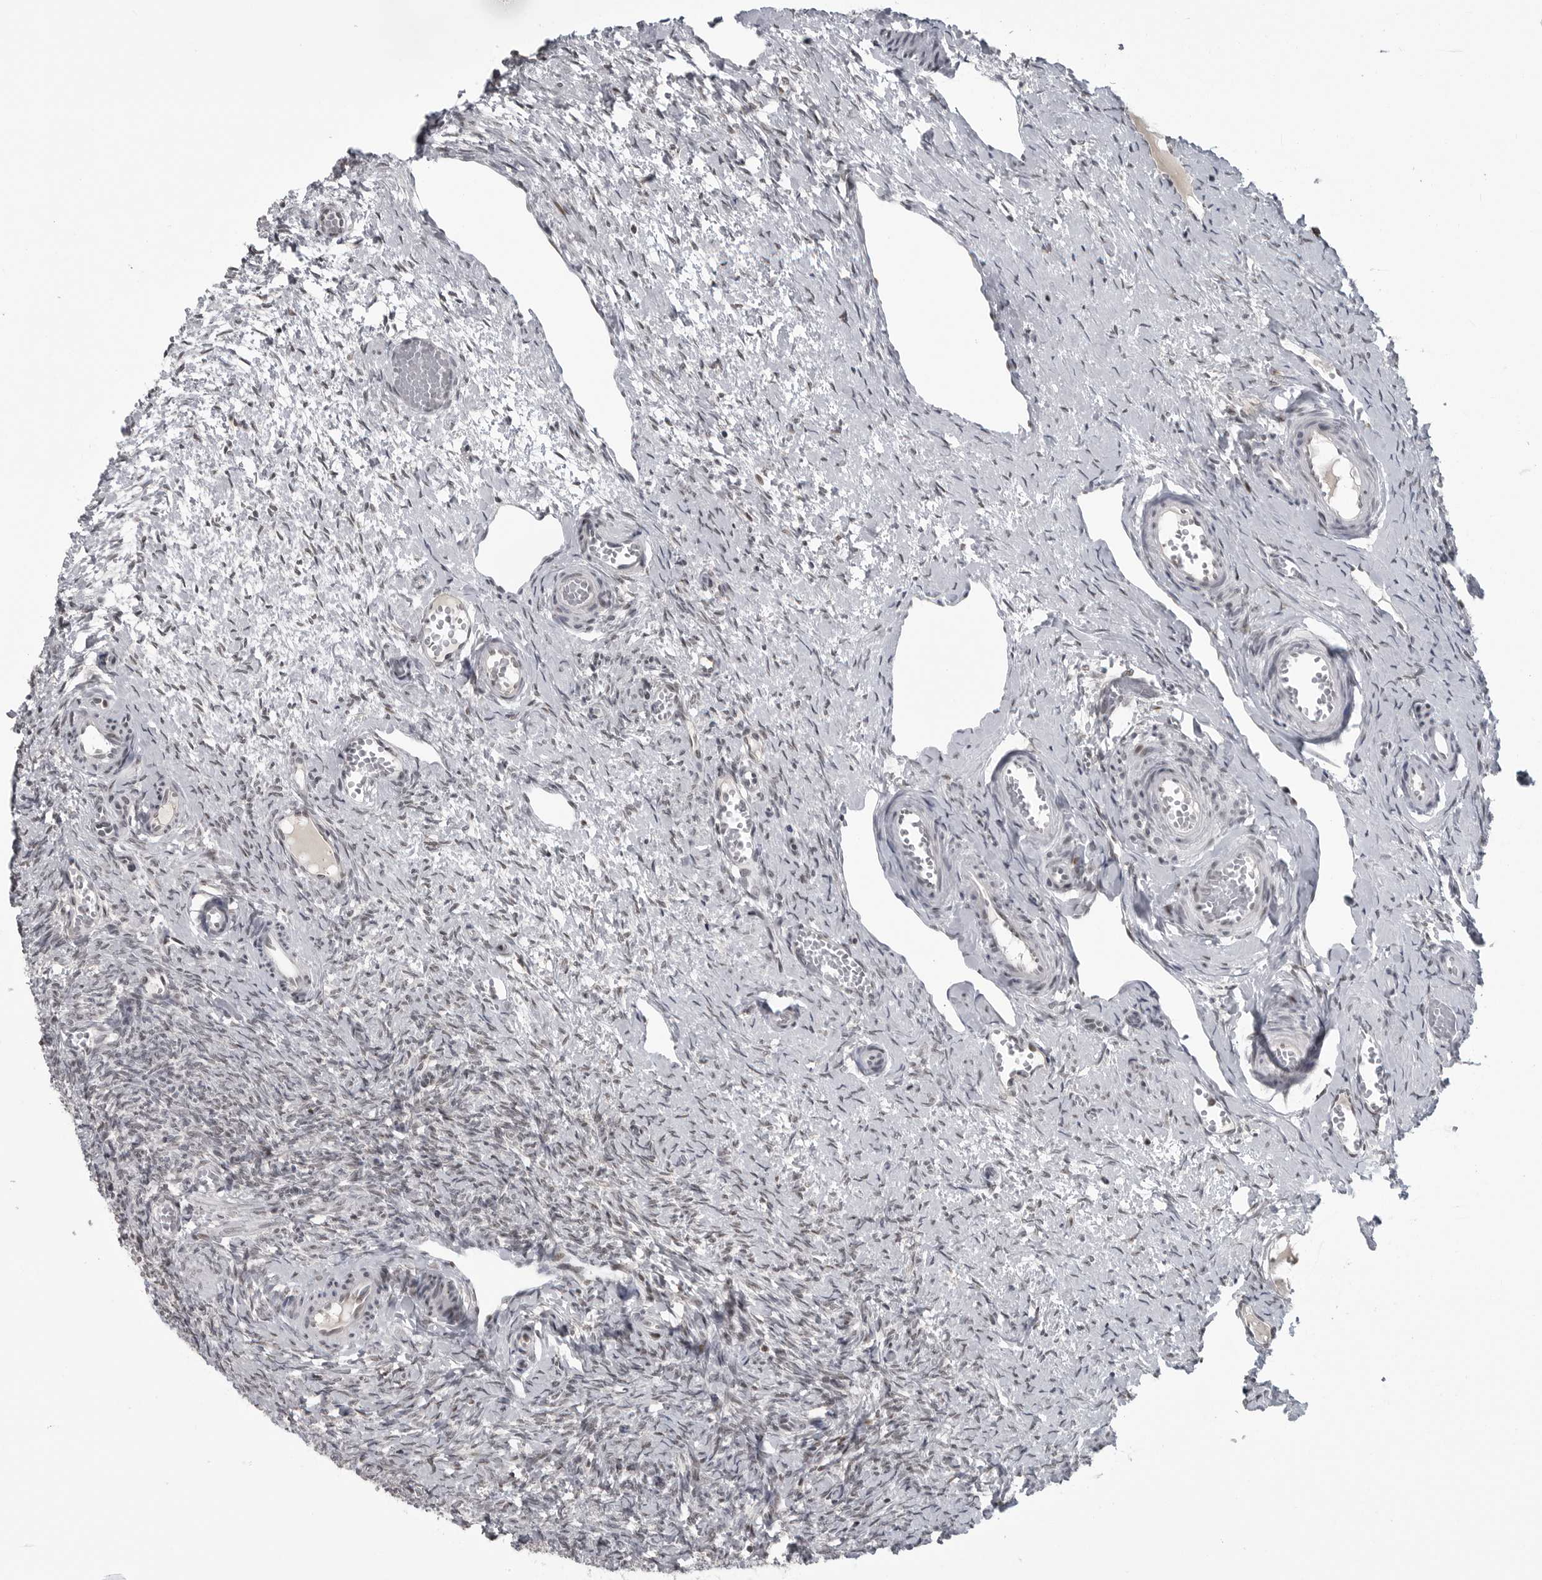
{"staining": {"intensity": "negative", "quantity": "none", "location": "none"}, "tissue": "ovary", "cell_type": "Ovarian stroma cells", "image_type": "normal", "snomed": [{"axis": "morphology", "description": "Adenocarcinoma, NOS"}, {"axis": "topography", "description": "Endometrium"}], "caption": "Human ovary stained for a protein using immunohistochemistry (IHC) demonstrates no positivity in ovarian stroma cells.", "gene": "C8orf58", "patient": {"sex": "female", "age": 32}}